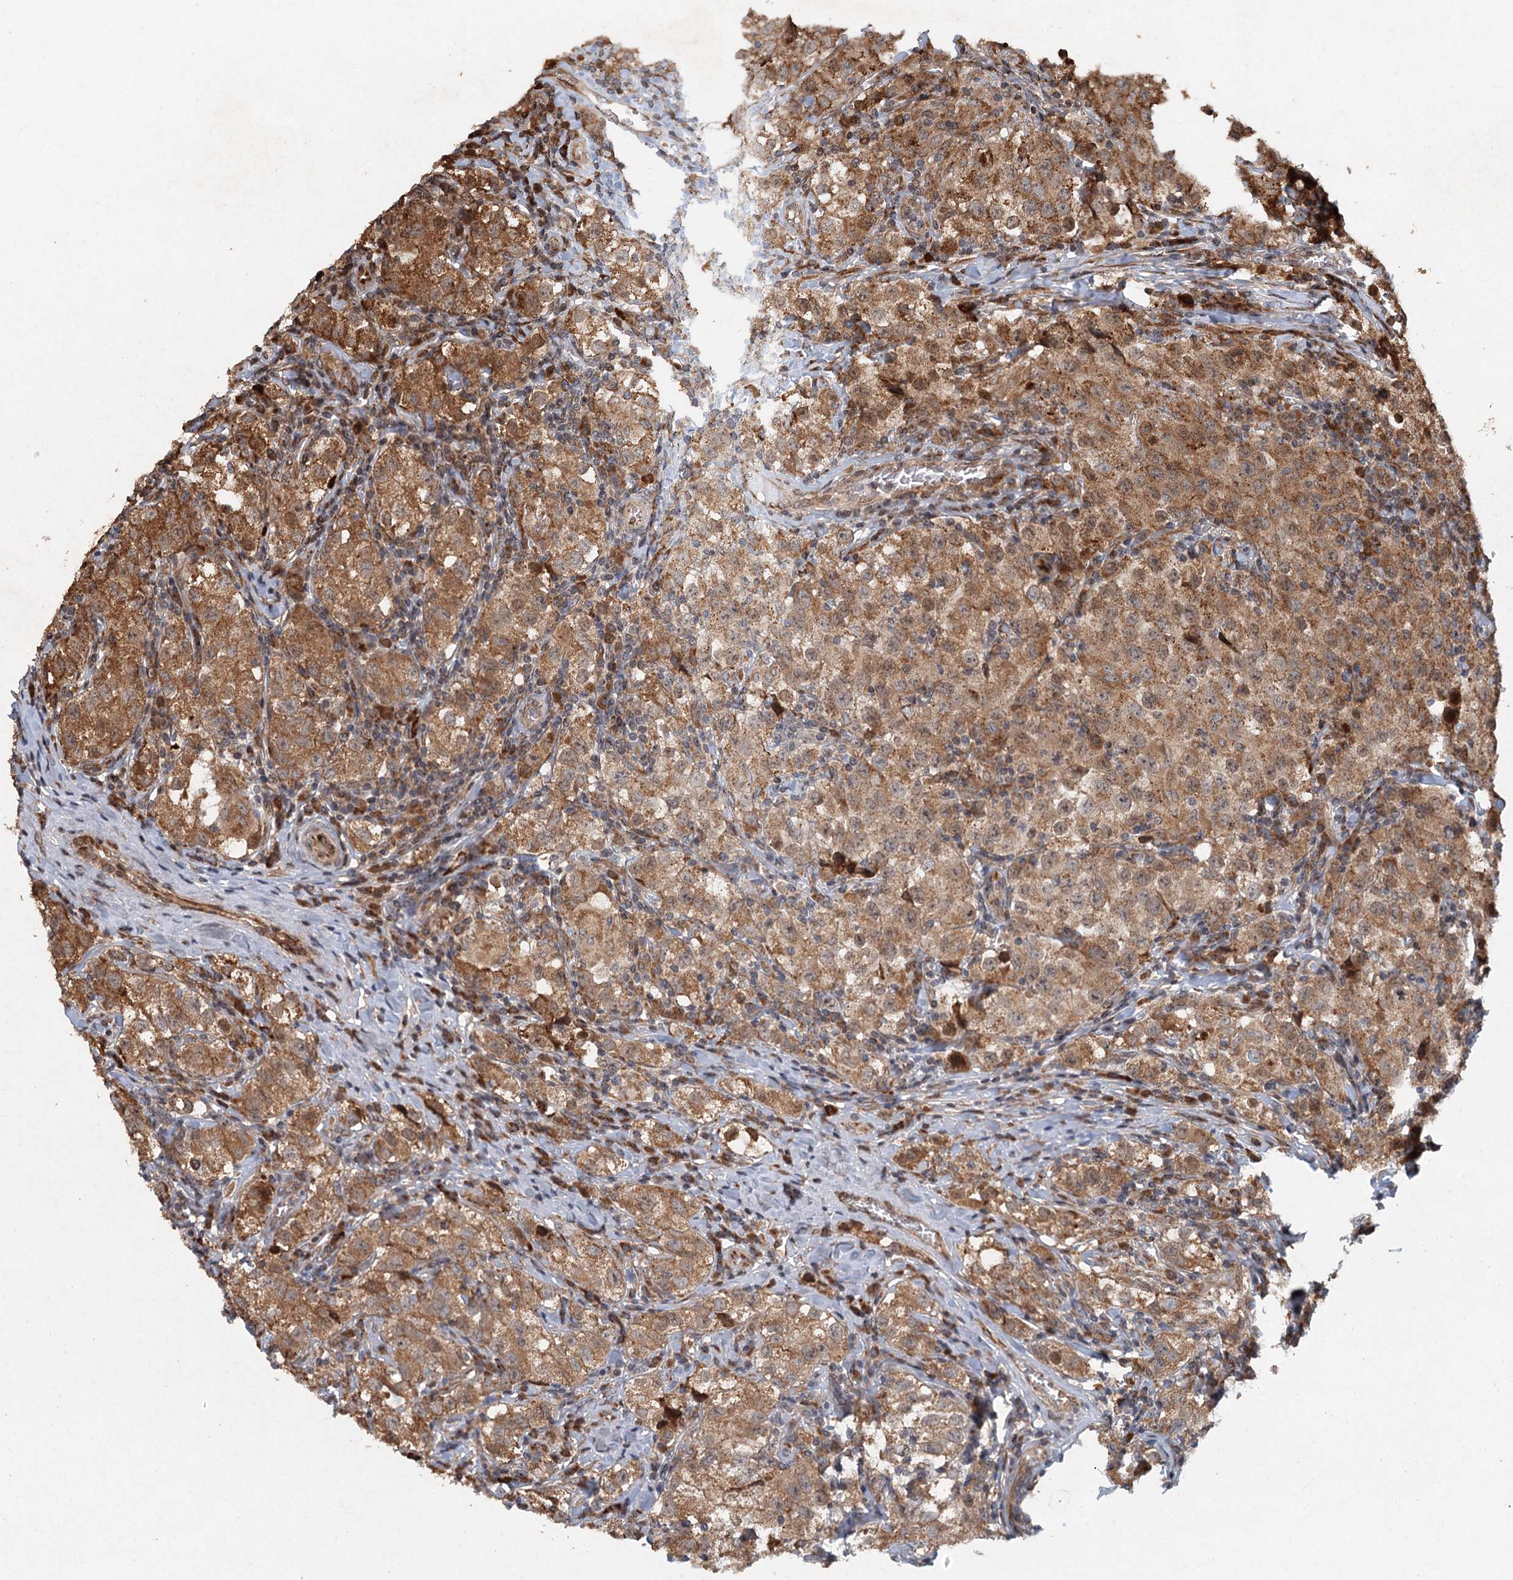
{"staining": {"intensity": "moderate", "quantity": ">75%", "location": "cytoplasmic/membranous"}, "tissue": "testis cancer", "cell_type": "Tumor cells", "image_type": "cancer", "snomed": [{"axis": "morphology", "description": "Seminoma, NOS"}, {"axis": "morphology", "description": "Carcinoma, Embryonal, NOS"}, {"axis": "topography", "description": "Testis"}], "caption": "IHC of human testis cancer (embryonal carcinoma) shows medium levels of moderate cytoplasmic/membranous positivity in approximately >75% of tumor cells.", "gene": "SRPX2", "patient": {"sex": "male", "age": 43}}